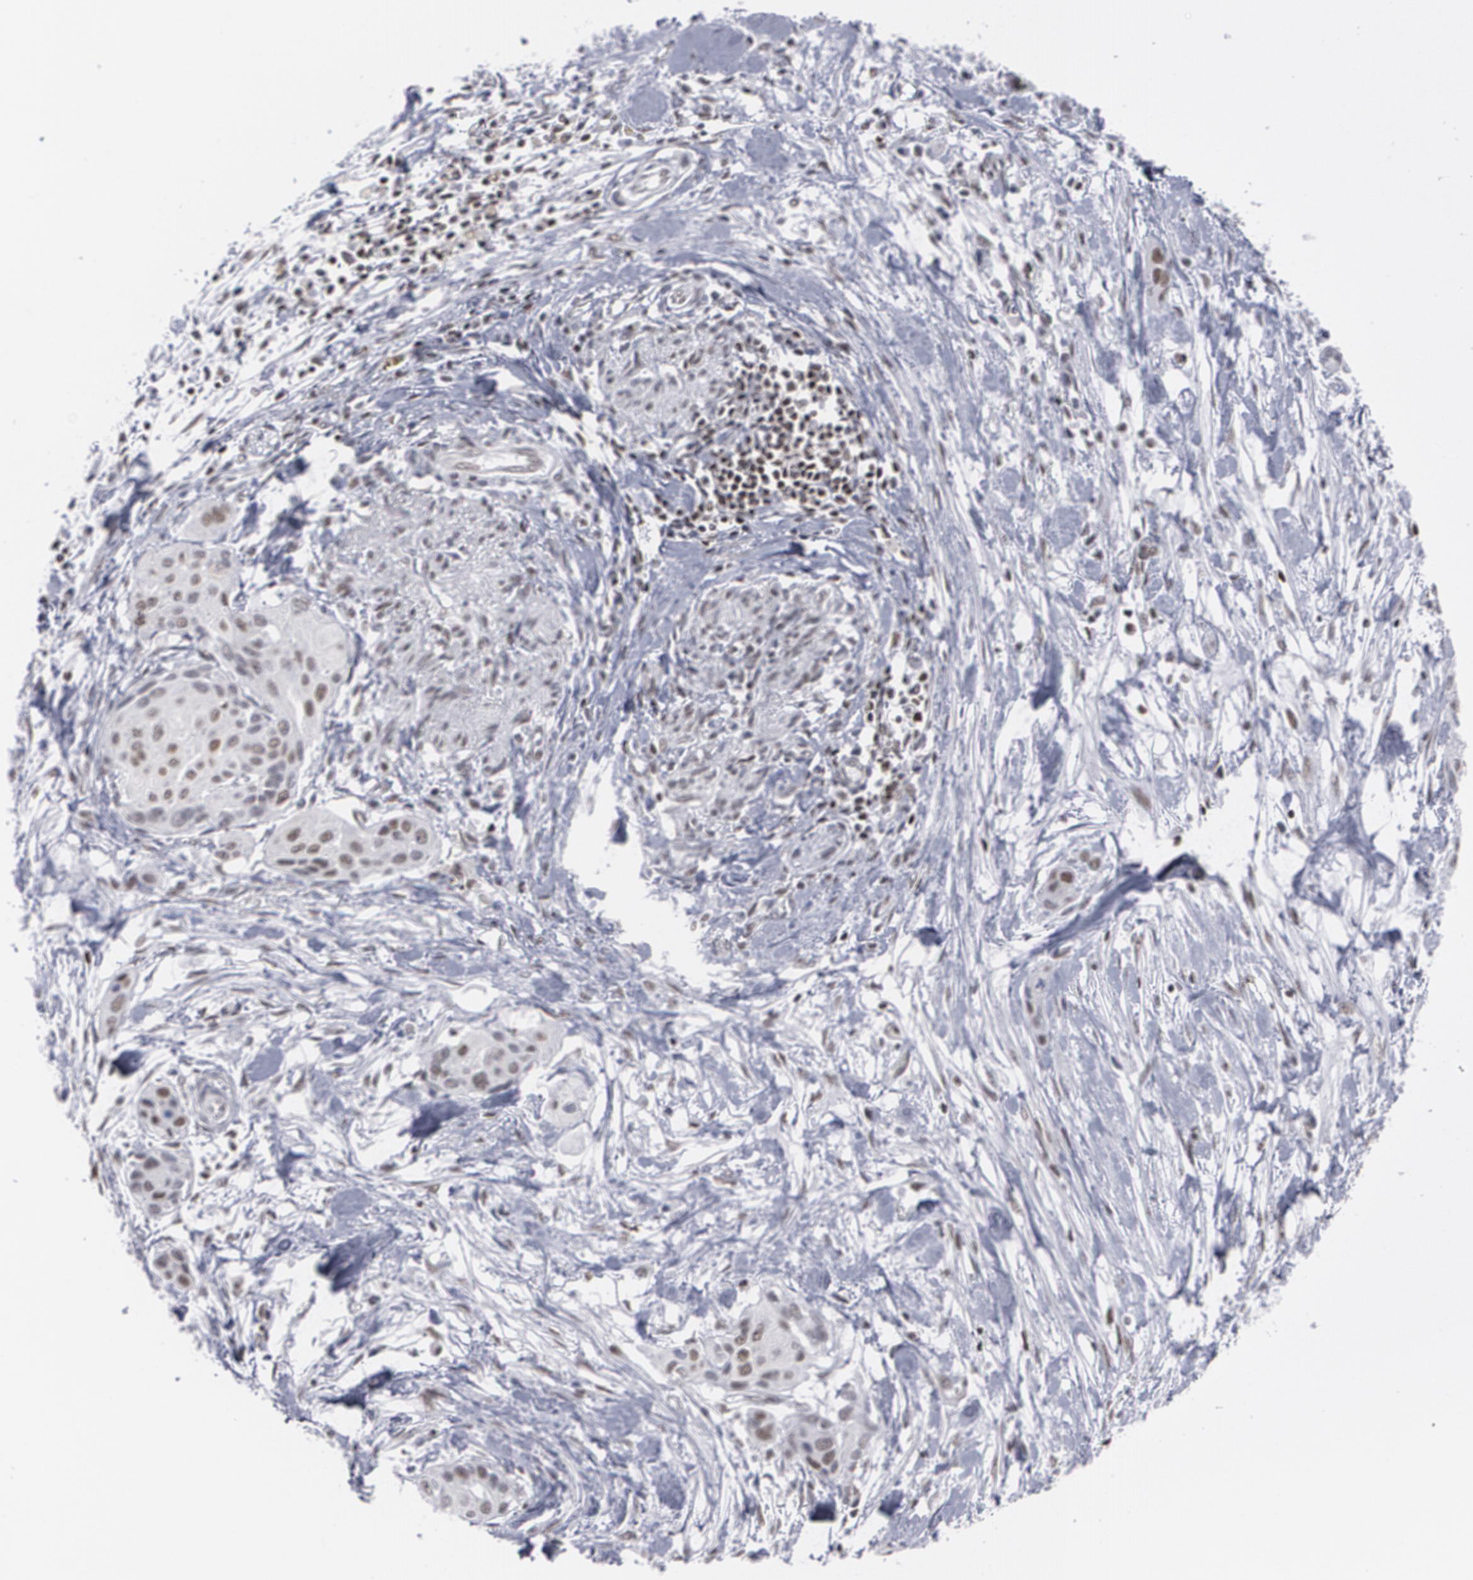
{"staining": {"intensity": "strong", "quantity": "25%-75%", "location": "nuclear"}, "tissue": "pancreatic cancer", "cell_type": "Tumor cells", "image_type": "cancer", "snomed": [{"axis": "morphology", "description": "Adenocarcinoma, NOS"}, {"axis": "topography", "description": "Pancreas"}], "caption": "A histopathology image of pancreatic cancer (adenocarcinoma) stained for a protein reveals strong nuclear brown staining in tumor cells.", "gene": "MCL1", "patient": {"sex": "female", "age": 60}}